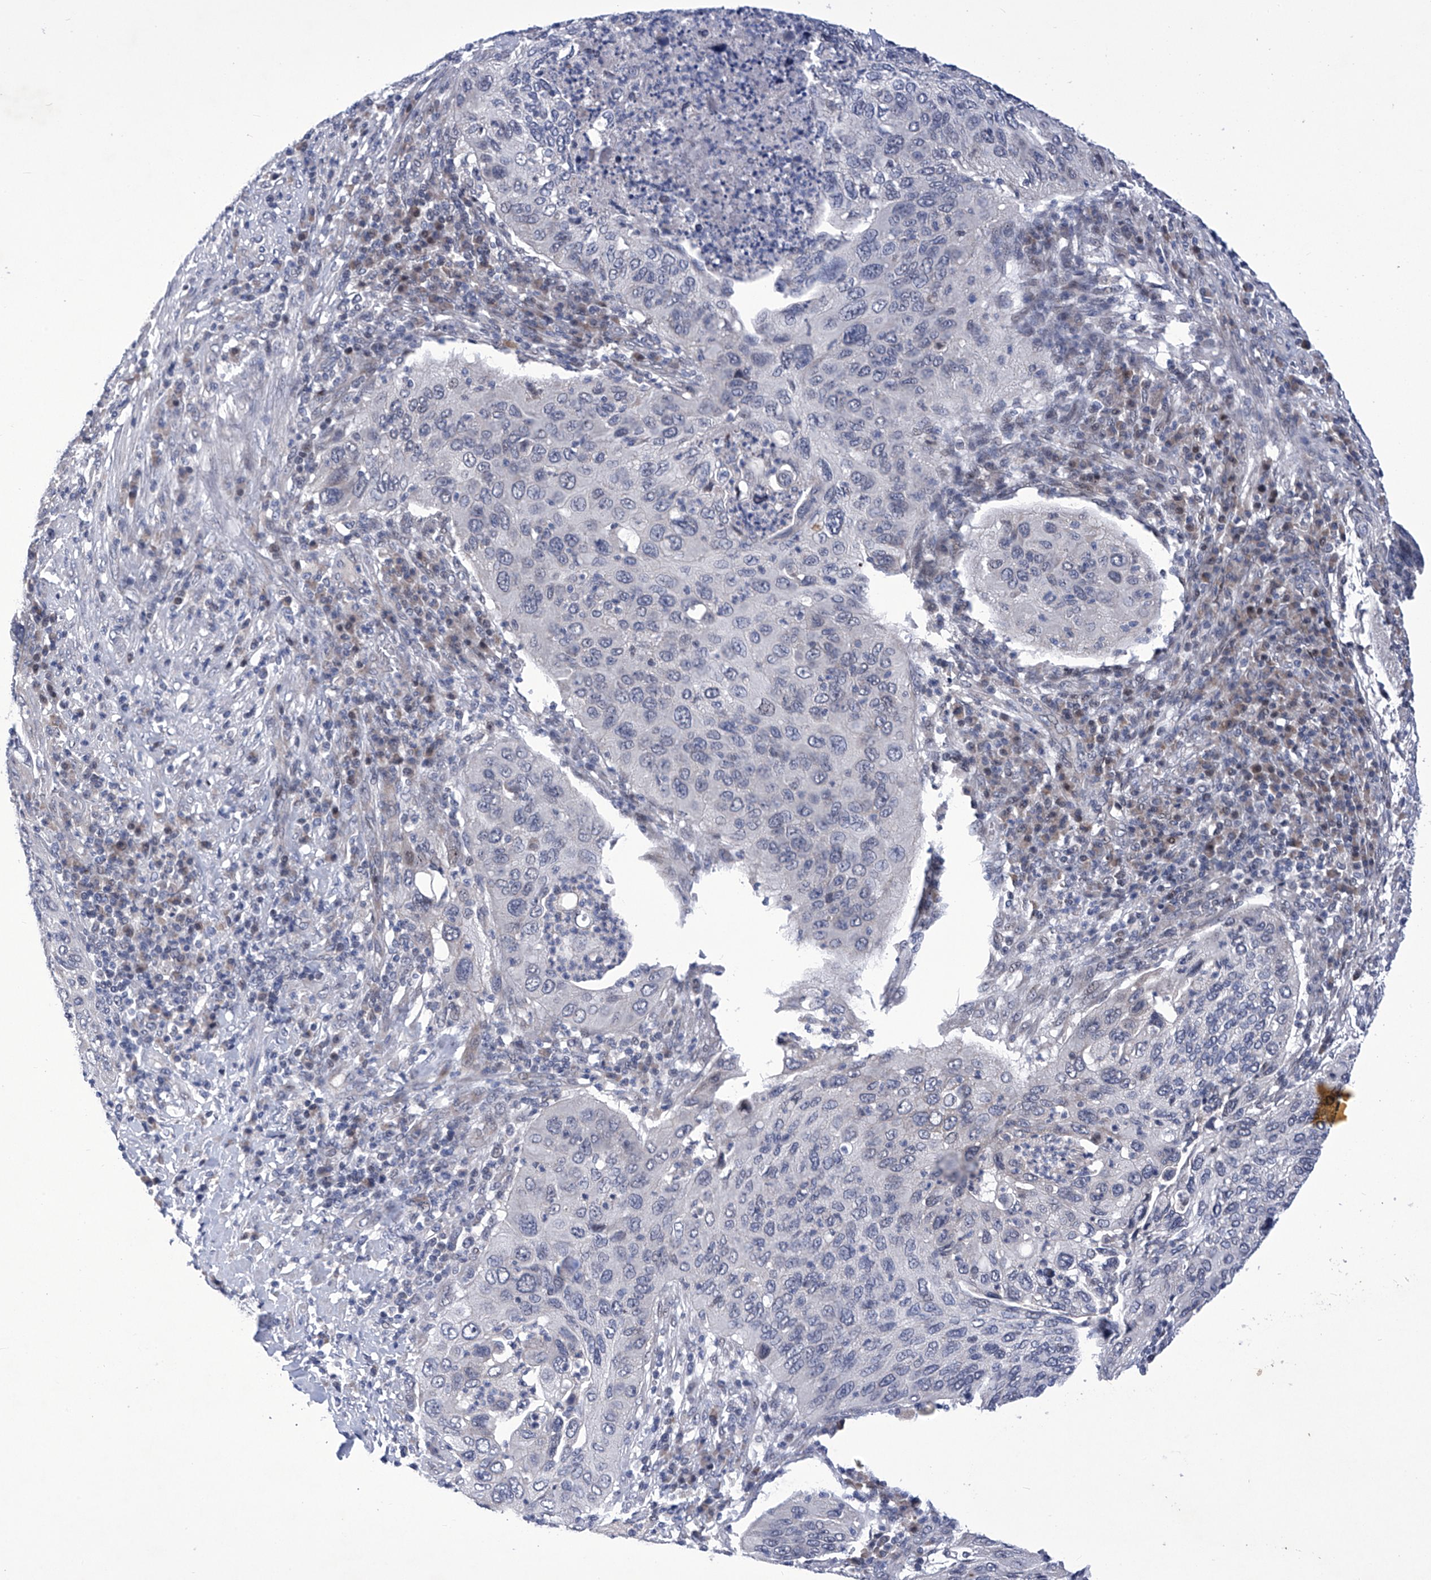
{"staining": {"intensity": "negative", "quantity": "none", "location": "none"}, "tissue": "cervical cancer", "cell_type": "Tumor cells", "image_type": "cancer", "snomed": [{"axis": "morphology", "description": "Squamous cell carcinoma, NOS"}, {"axis": "topography", "description": "Cervix"}], "caption": "Tumor cells are negative for brown protein staining in squamous cell carcinoma (cervical).", "gene": "NUFIP1", "patient": {"sex": "female", "age": 38}}